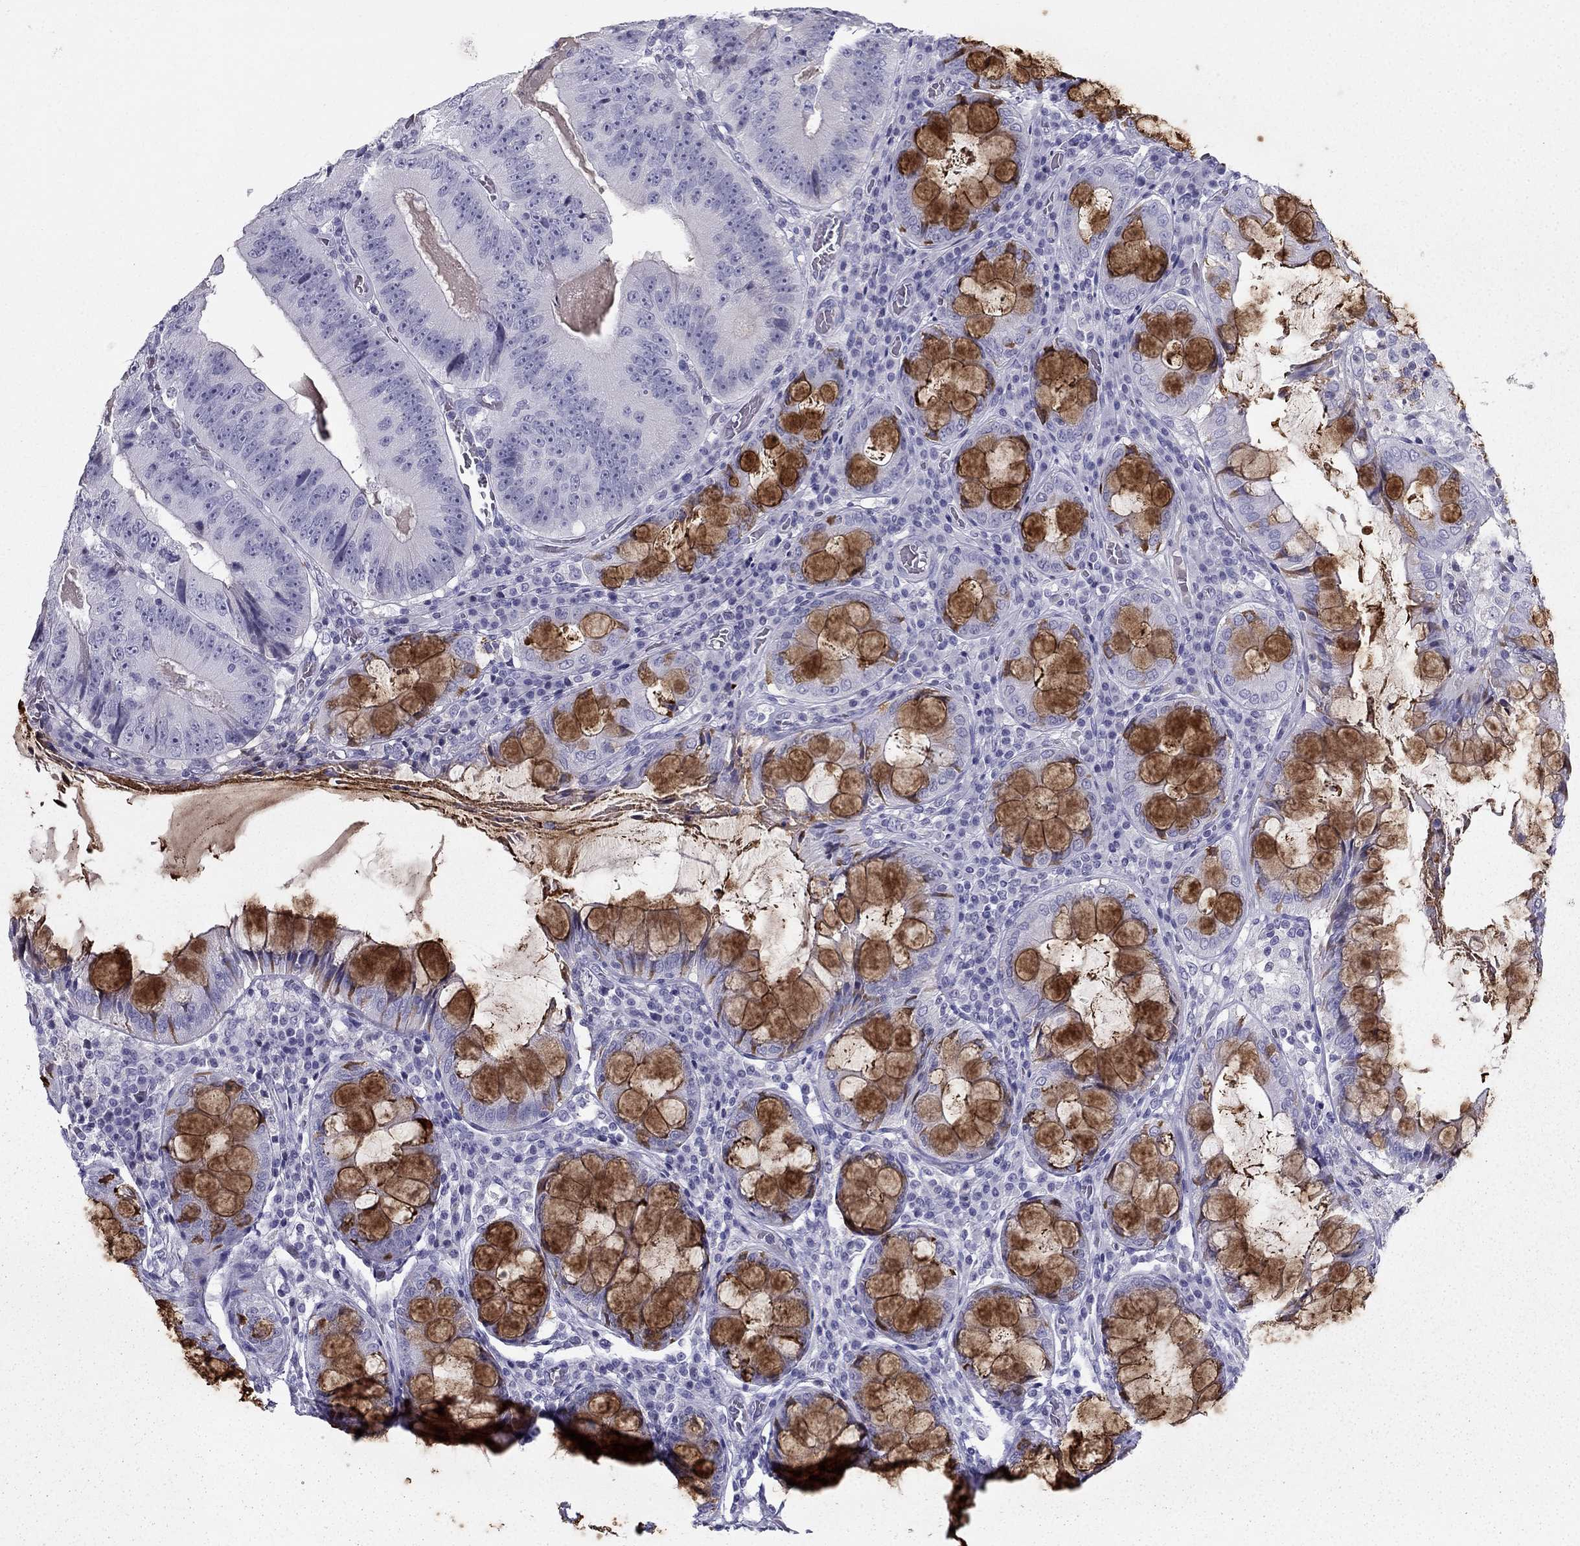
{"staining": {"intensity": "negative", "quantity": "none", "location": "none"}, "tissue": "colorectal cancer", "cell_type": "Tumor cells", "image_type": "cancer", "snomed": [{"axis": "morphology", "description": "Adenocarcinoma, NOS"}, {"axis": "topography", "description": "Colon"}], "caption": "Immunohistochemistry image of human colorectal adenocarcinoma stained for a protein (brown), which shows no expression in tumor cells.", "gene": "TFF3", "patient": {"sex": "female", "age": 86}}